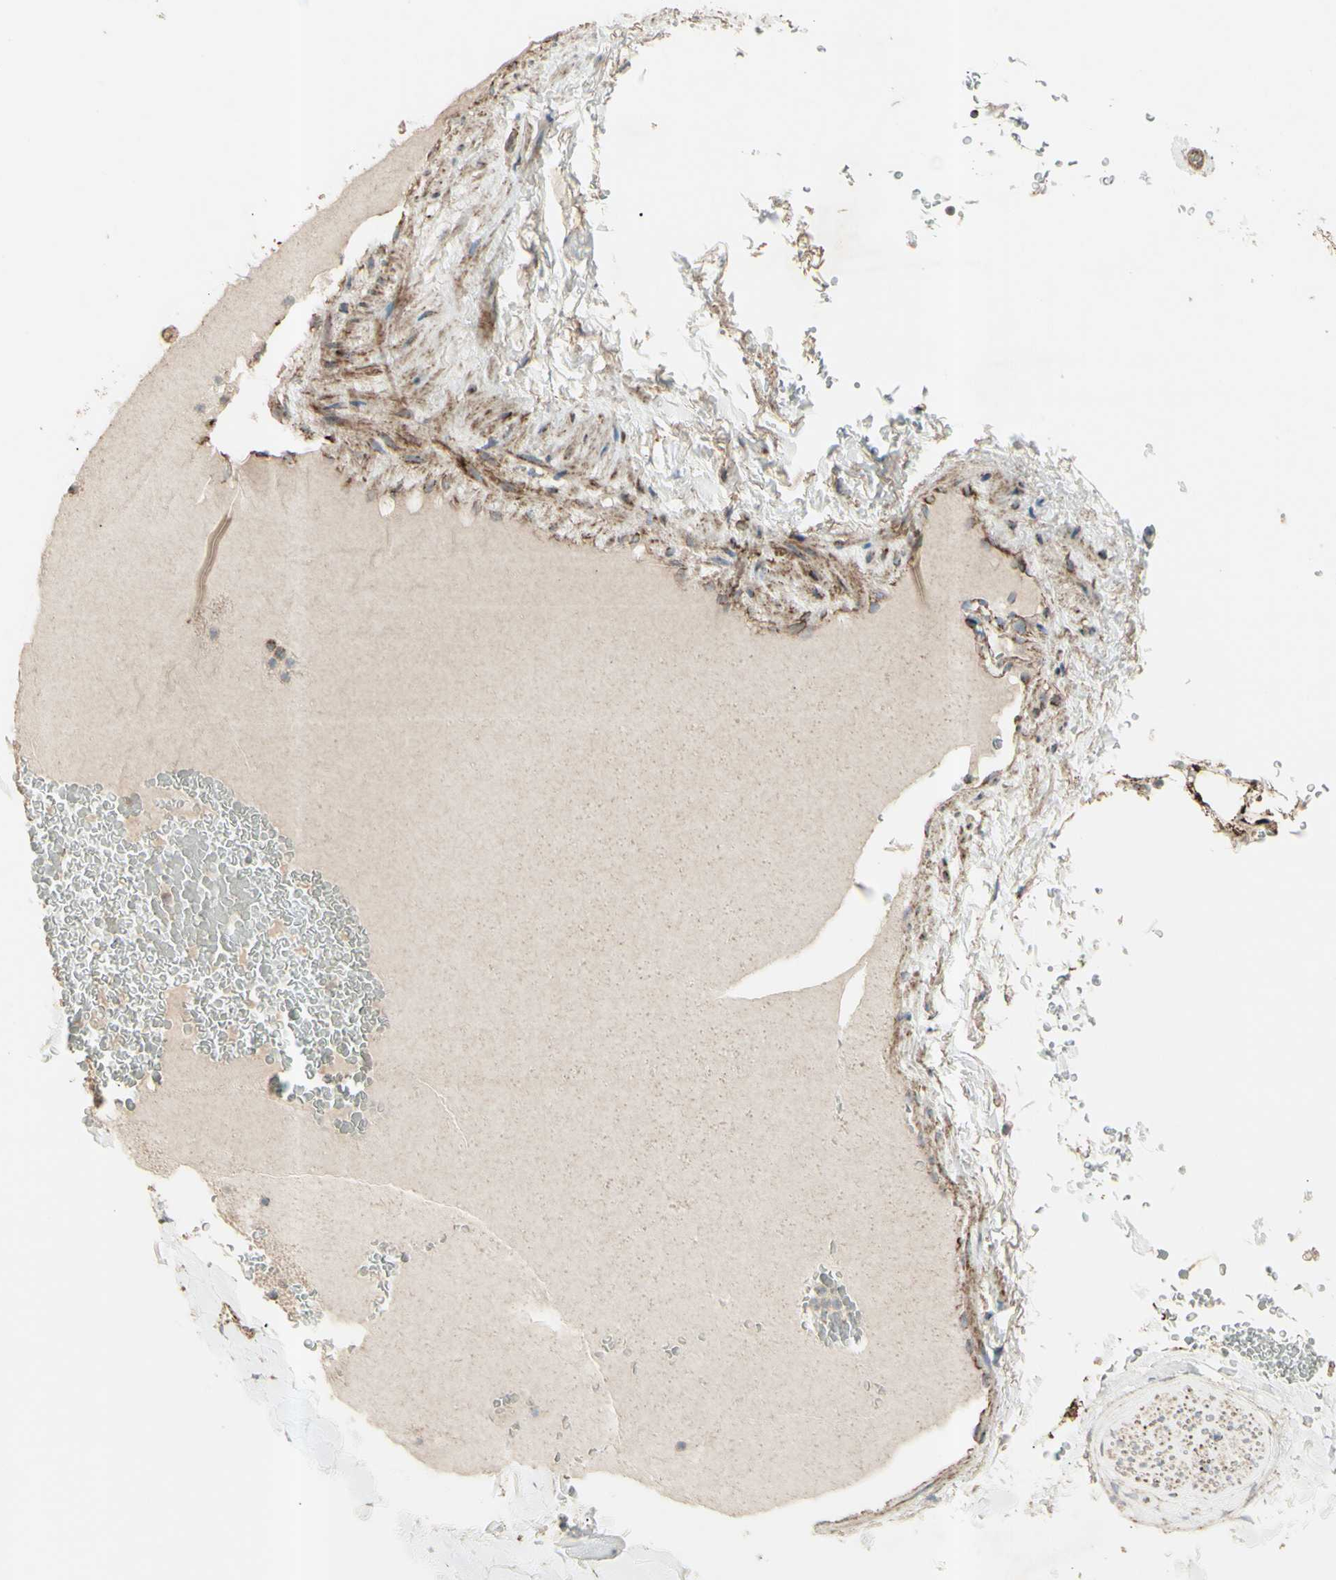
{"staining": {"intensity": "strong", "quantity": ">75%", "location": "cytoplasmic/membranous"}, "tissue": "adipose tissue", "cell_type": "Adipocytes", "image_type": "normal", "snomed": [{"axis": "morphology", "description": "Normal tissue, NOS"}, {"axis": "topography", "description": "Peripheral nerve tissue"}], "caption": "Immunohistochemistry (IHC) histopathology image of benign adipose tissue: human adipose tissue stained using IHC demonstrates high levels of strong protein expression localized specifically in the cytoplasmic/membranous of adipocytes, appearing as a cytoplasmic/membranous brown color.", "gene": "RHOT1", "patient": {"sex": "male", "age": 70}}